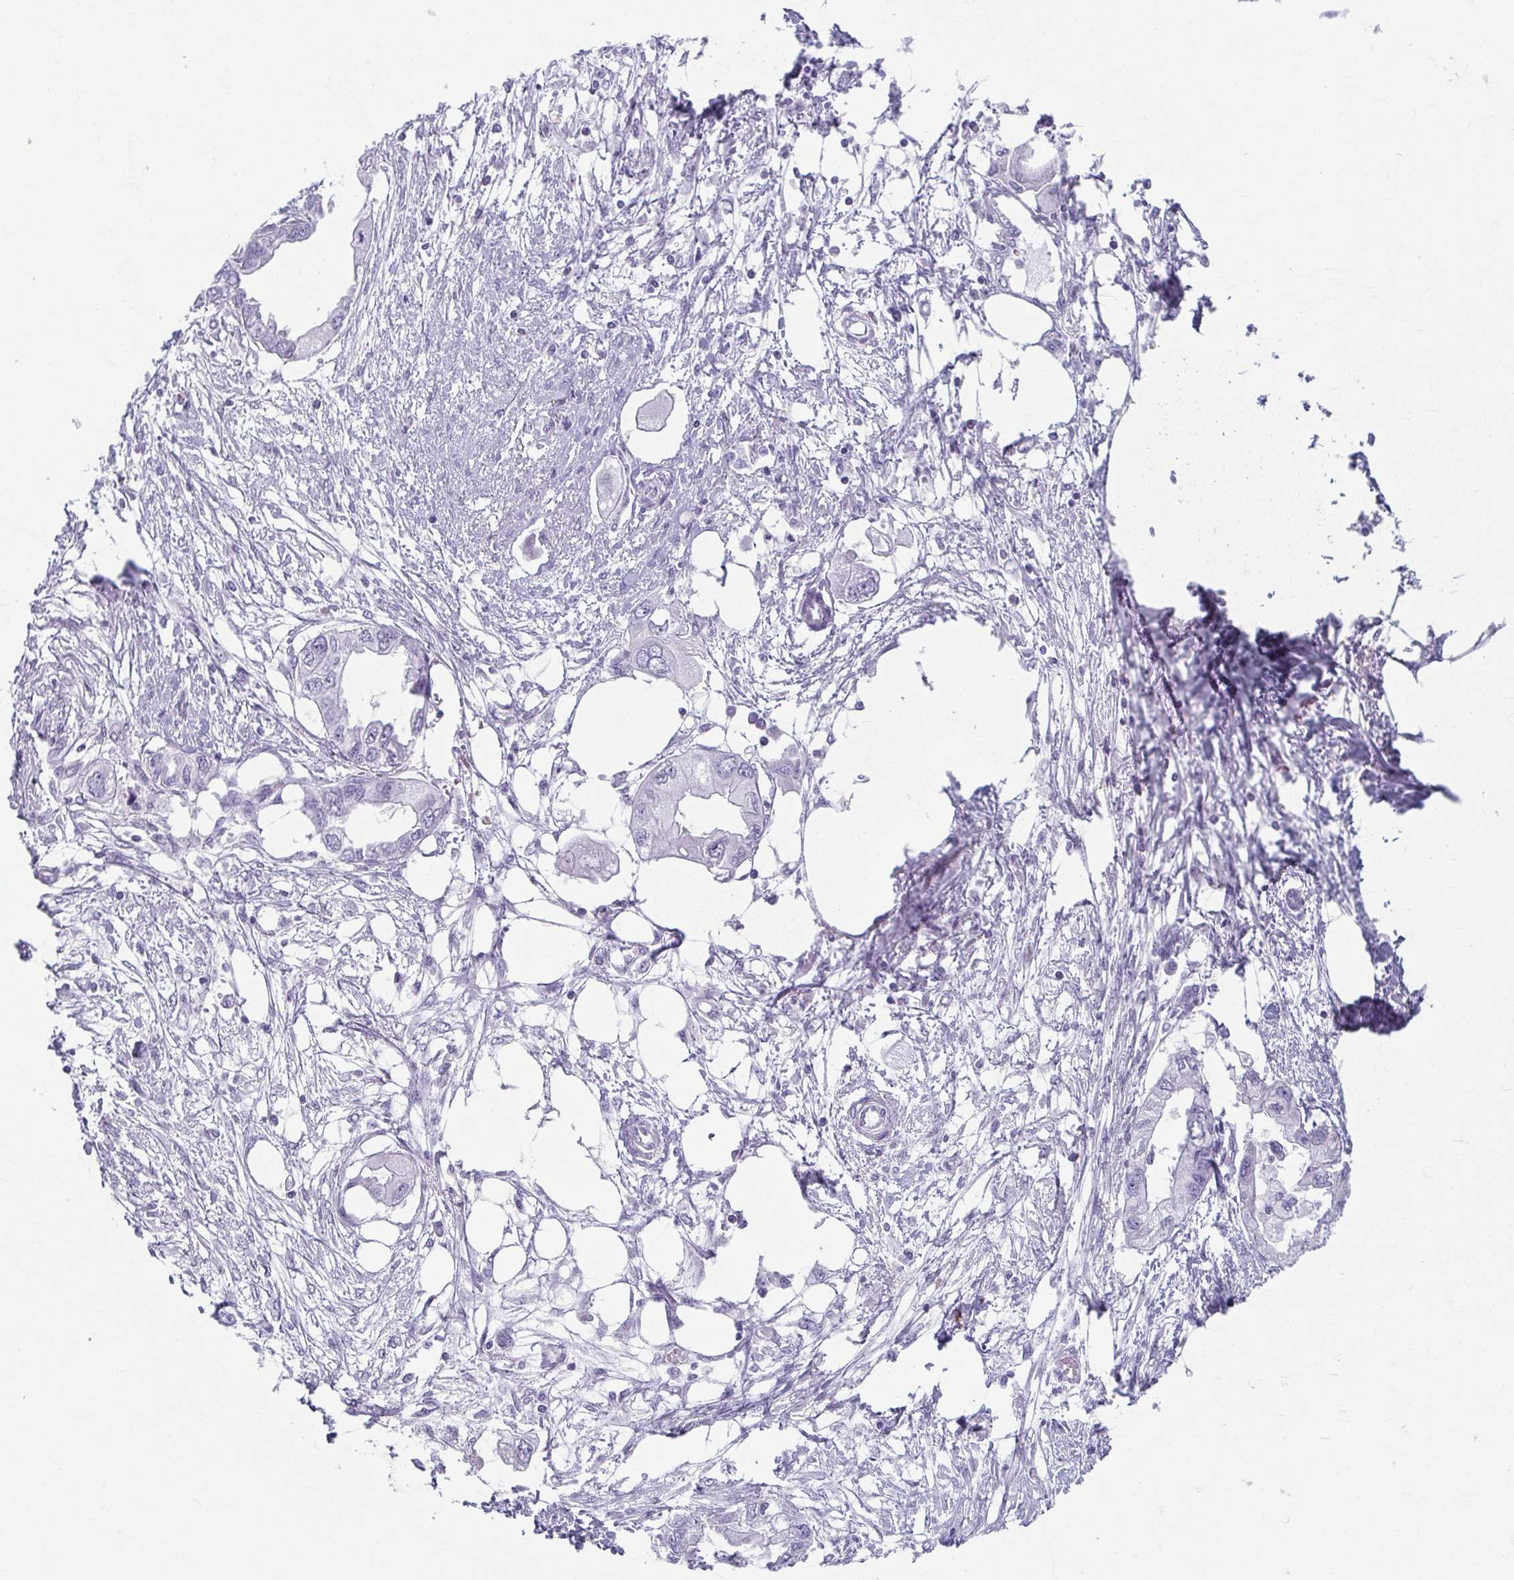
{"staining": {"intensity": "negative", "quantity": "none", "location": "none"}, "tissue": "endometrial cancer", "cell_type": "Tumor cells", "image_type": "cancer", "snomed": [{"axis": "morphology", "description": "Adenocarcinoma, NOS"}, {"axis": "morphology", "description": "Adenocarcinoma, metastatic, NOS"}, {"axis": "topography", "description": "Adipose tissue"}, {"axis": "topography", "description": "Endometrium"}], "caption": "Tumor cells are negative for protein expression in human adenocarcinoma (endometrial). Brightfield microscopy of immunohistochemistry stained with DAB (brown) and hematoxylin (blue), captured at high magnification.", "gene": "MOBP", "patient": {"sex": "female", "age": 67}}